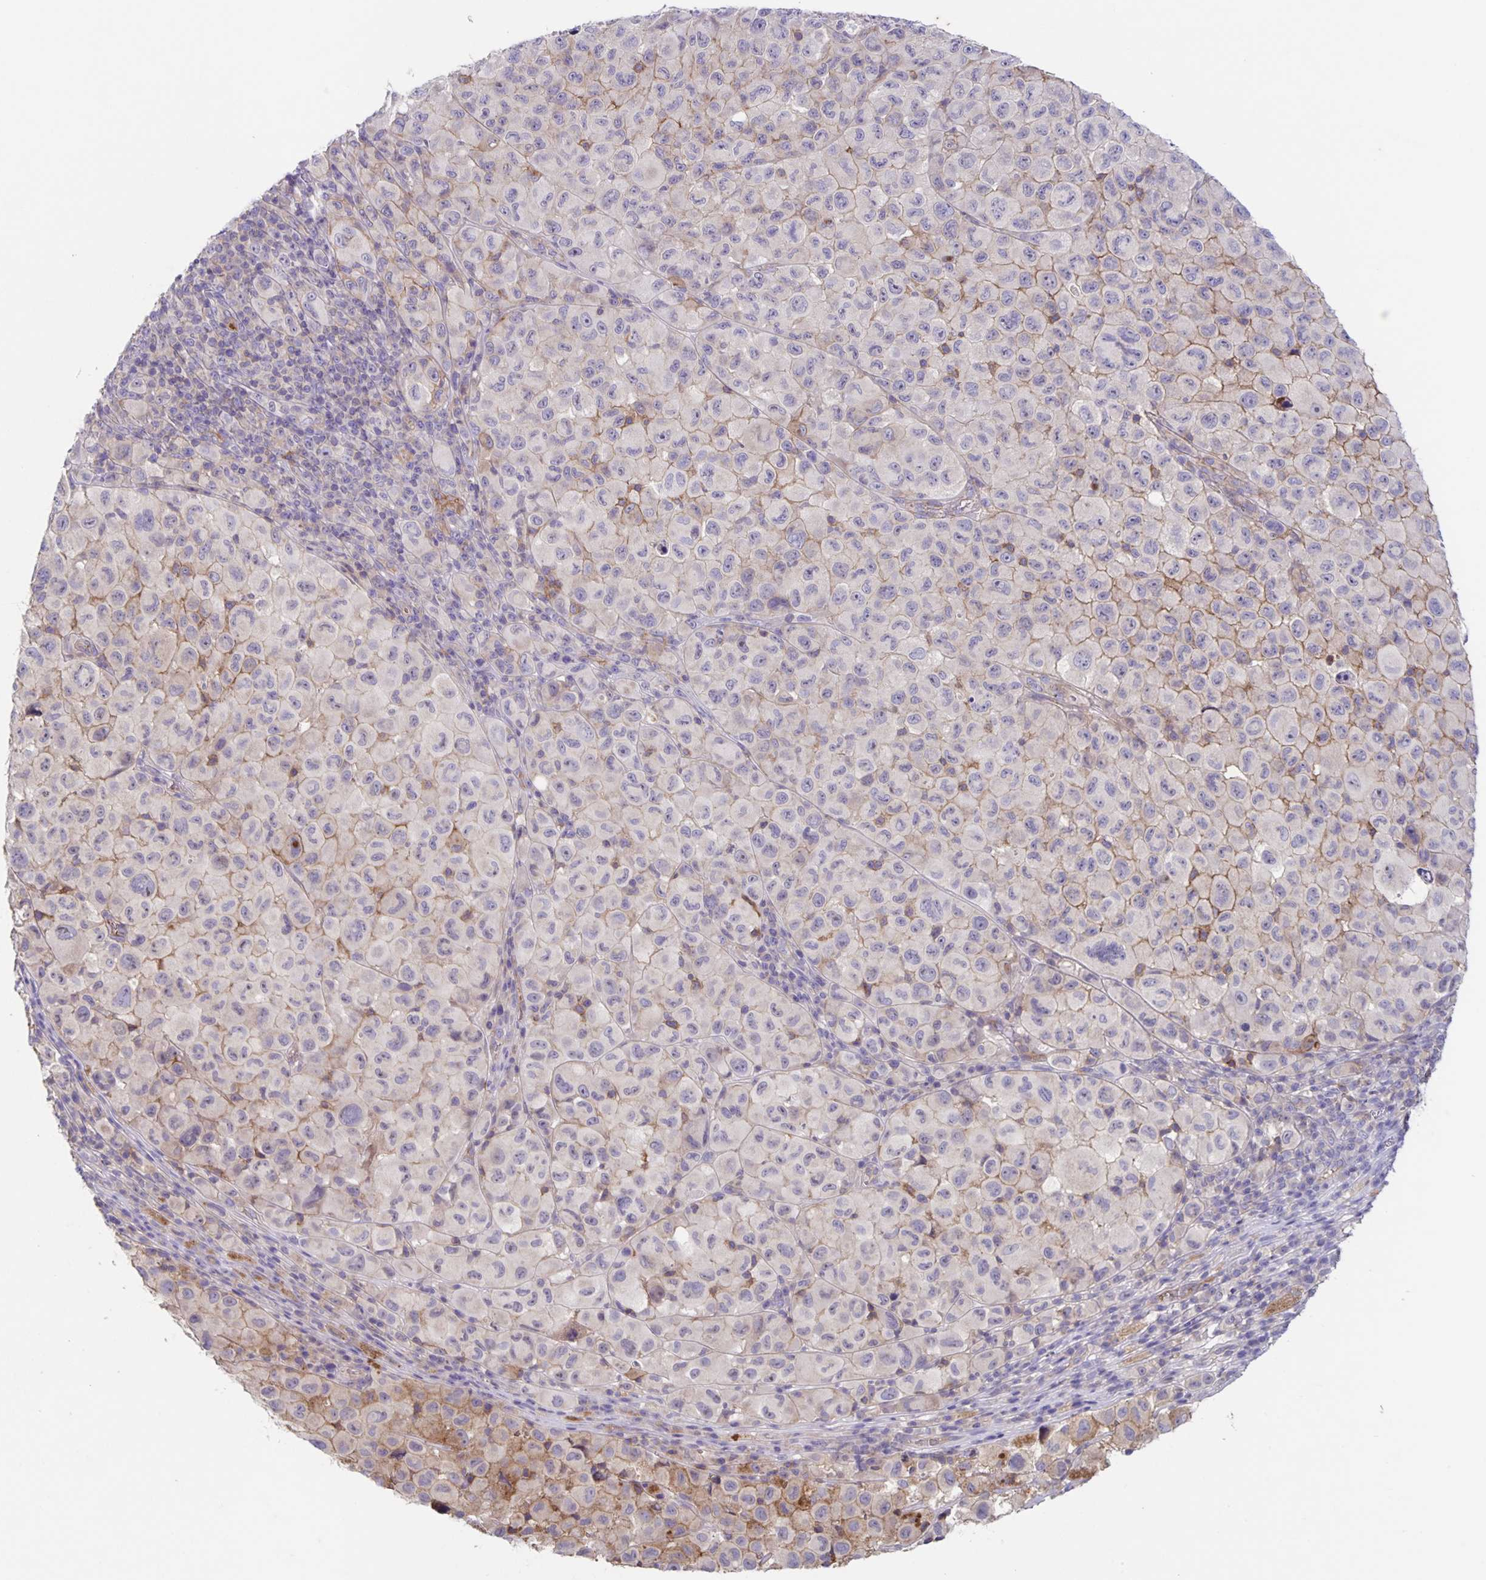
{"staining": {"intensity": "weak", "quantity": "<25%", "location": "cytoplasmic/membranous"}, "tissue": "melanoma", "cell_type": "Tumor cells", "image_type": "cancer", "snomed": [{"axis": "morphology", "description": "Malignant melanoma, NOS"}, {"axis": "topography", "description": "Skin"}], "caption": "This is an immunohistochemistry image of human malignant melanoma. There is no staining in tumor cells.", "gene": "ITGA2", "patient": {"sex": "male", "age": 93}}